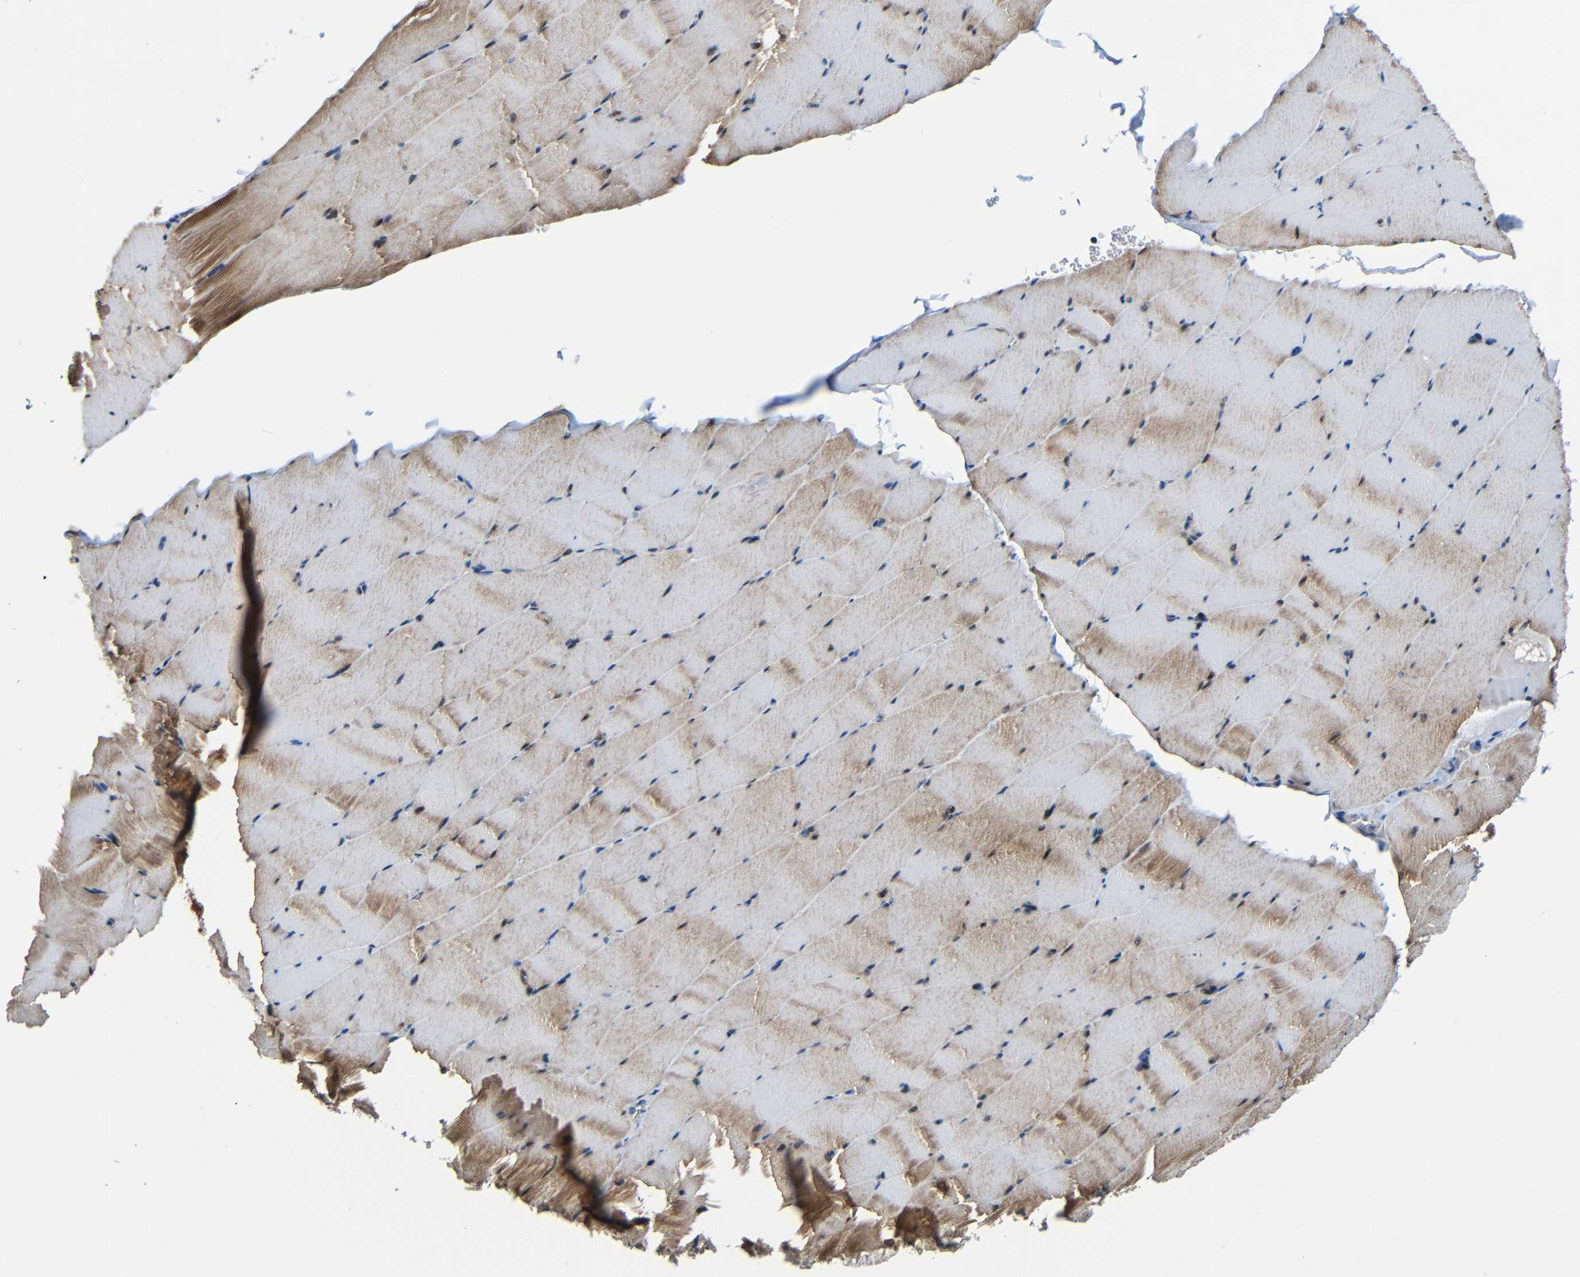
{"staining": {"intensity": "strong", "quantity": "25%-75%", "location": "cytoplasmic/membranous"}, "tissue": "skeletal muscle", "cell_type": "Myocytes", "image_type": "normal", "snomed": [{"axis": "morphology", "description": "Normal tissue, NOS"}, {"axis": "topography", "description": "Skeletal muscle"}], "caption": "Strong cytoplasmic/membranous expression is identified in about 25%-75% of myocytes in unremarkable skeletal muscle. (IHC, brightfield microscopy, high magnification).", "gene": "RHOT2", "patient": {"sex": "male", "age": 62}}